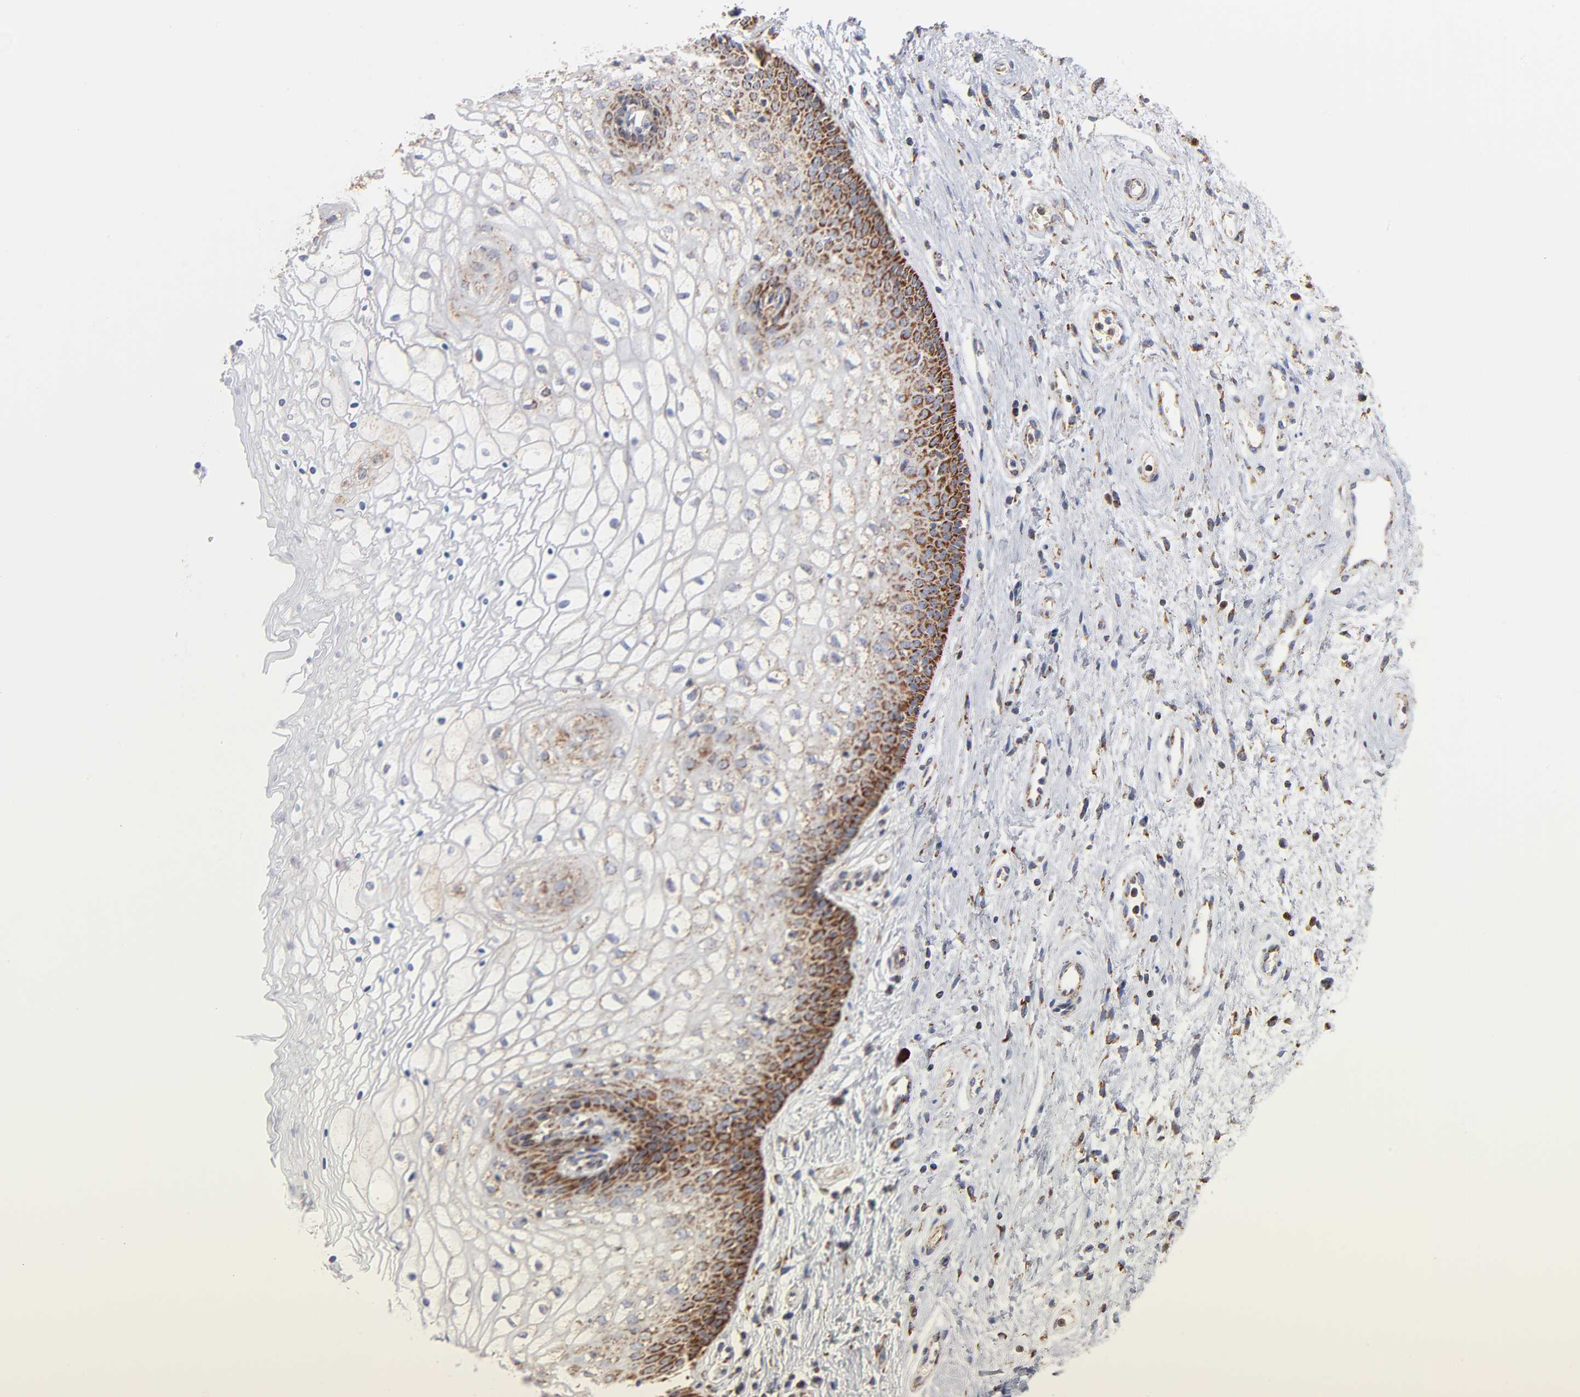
{"staining": {"intensity": "strong", "quantity": "<25%", "location": "cytoplasmic/membranous"}, "tissue": "vagina", "cell_type": "Squamous epithelial cells", "image_type": "normal", "snomed": [{"axis": "morphology", "description": "Normal tissue, NOS"}, {"axis": "topography", "description": "Vagina"}], "caption": "A micrograph showing strong cytoplasmic/membranous staining in about <25% of squamous epithelial cells in benign vagina, as visualized by brown immunohistochemical staining.", "gene": "DIABLO", "patient": {"sex": "female", "age": 34}}